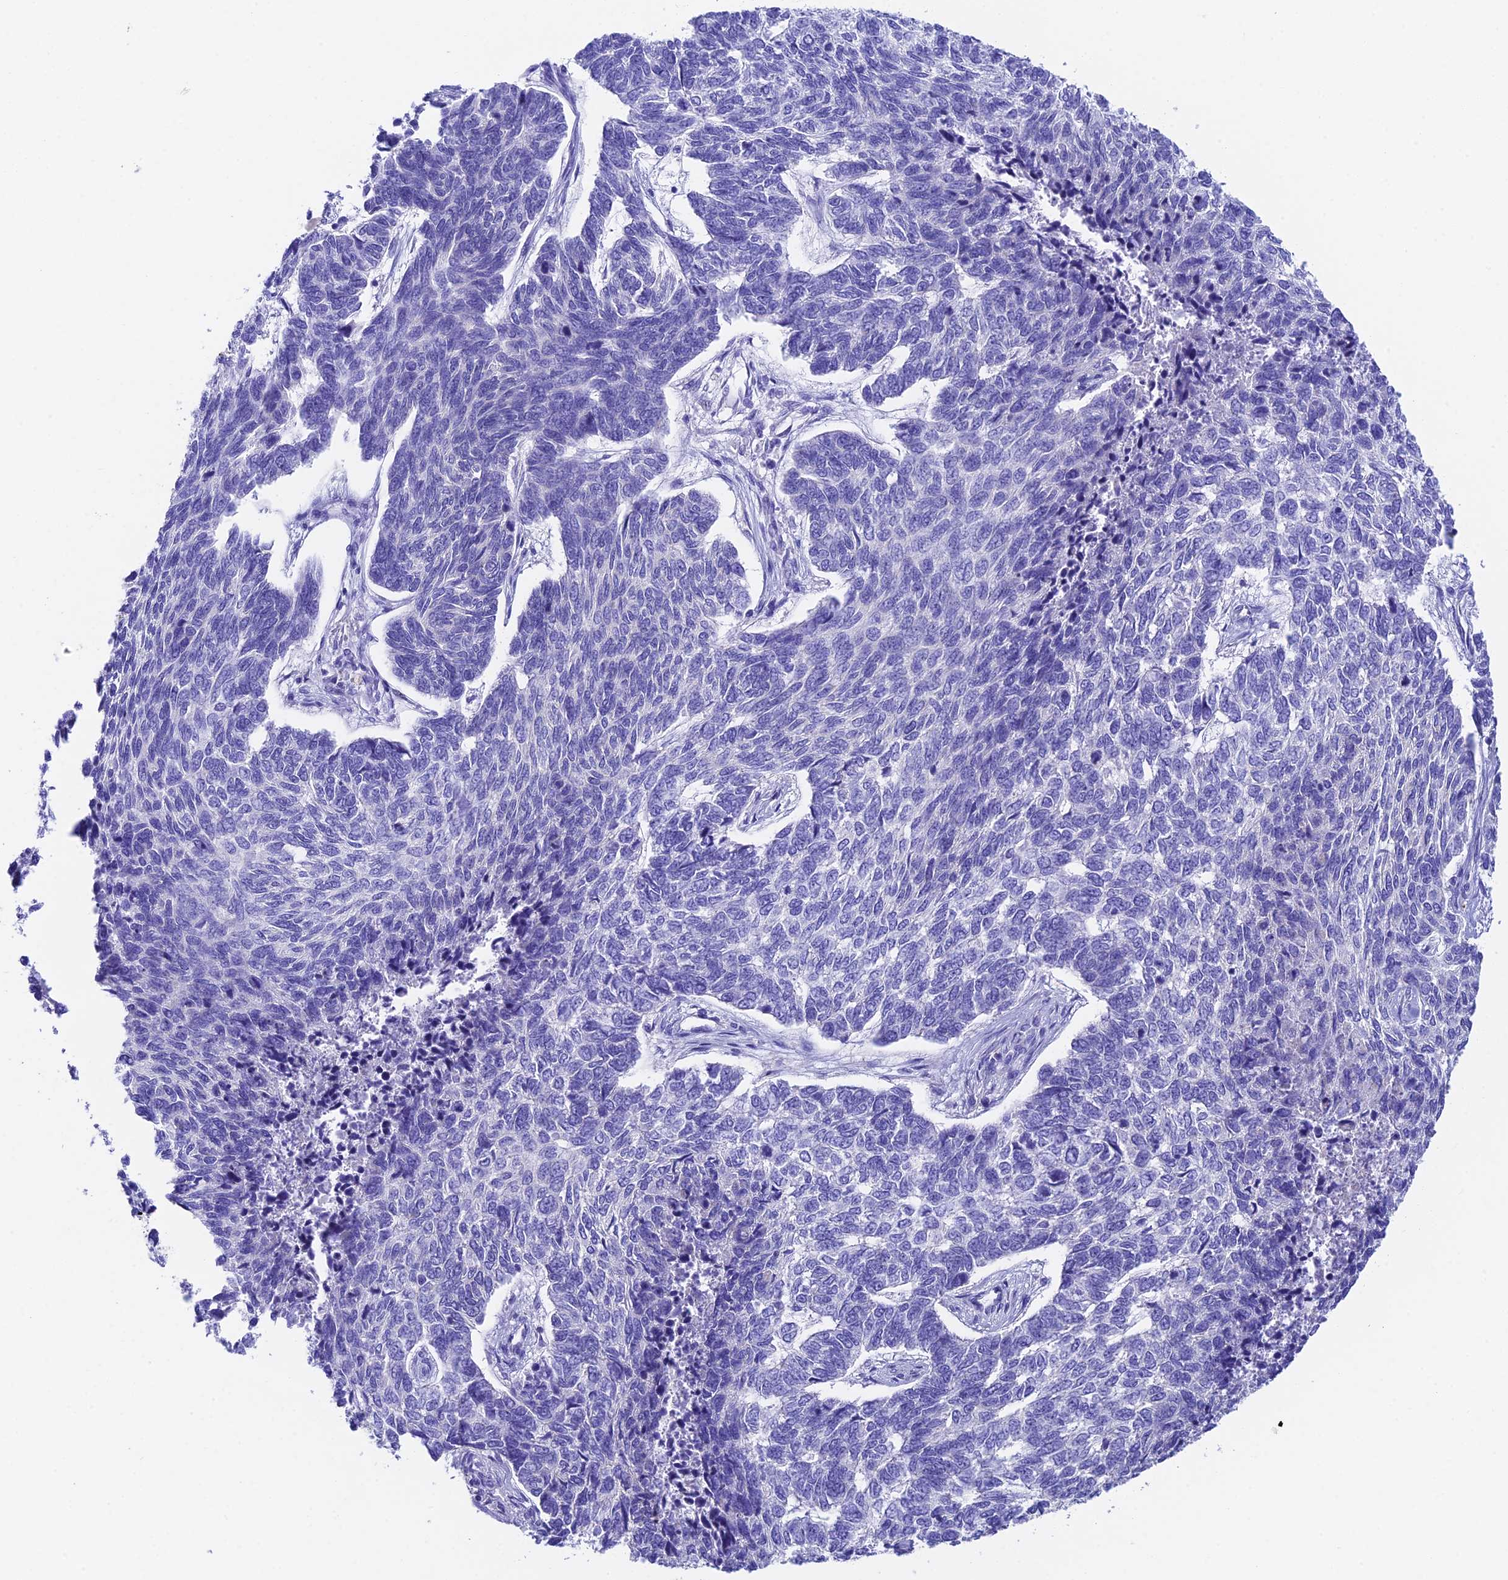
{"staining": {"intensity": "negative", "quantity": "none", "location": "none"}, "tissue": "skin cancer", "cell_type": "Tumor cells", "image_type": "cancer", "snomed": [{"axis": "morphology", "description": "Basal cell carcinoma"}, {"axis": "topography", "description": "Skin"}], "caption": "Tumor cells are negative for protein expression in human basal cell carcinoma (skin).", "gene": "QRFP", "patient": {"sex": "female", "age": 65}}